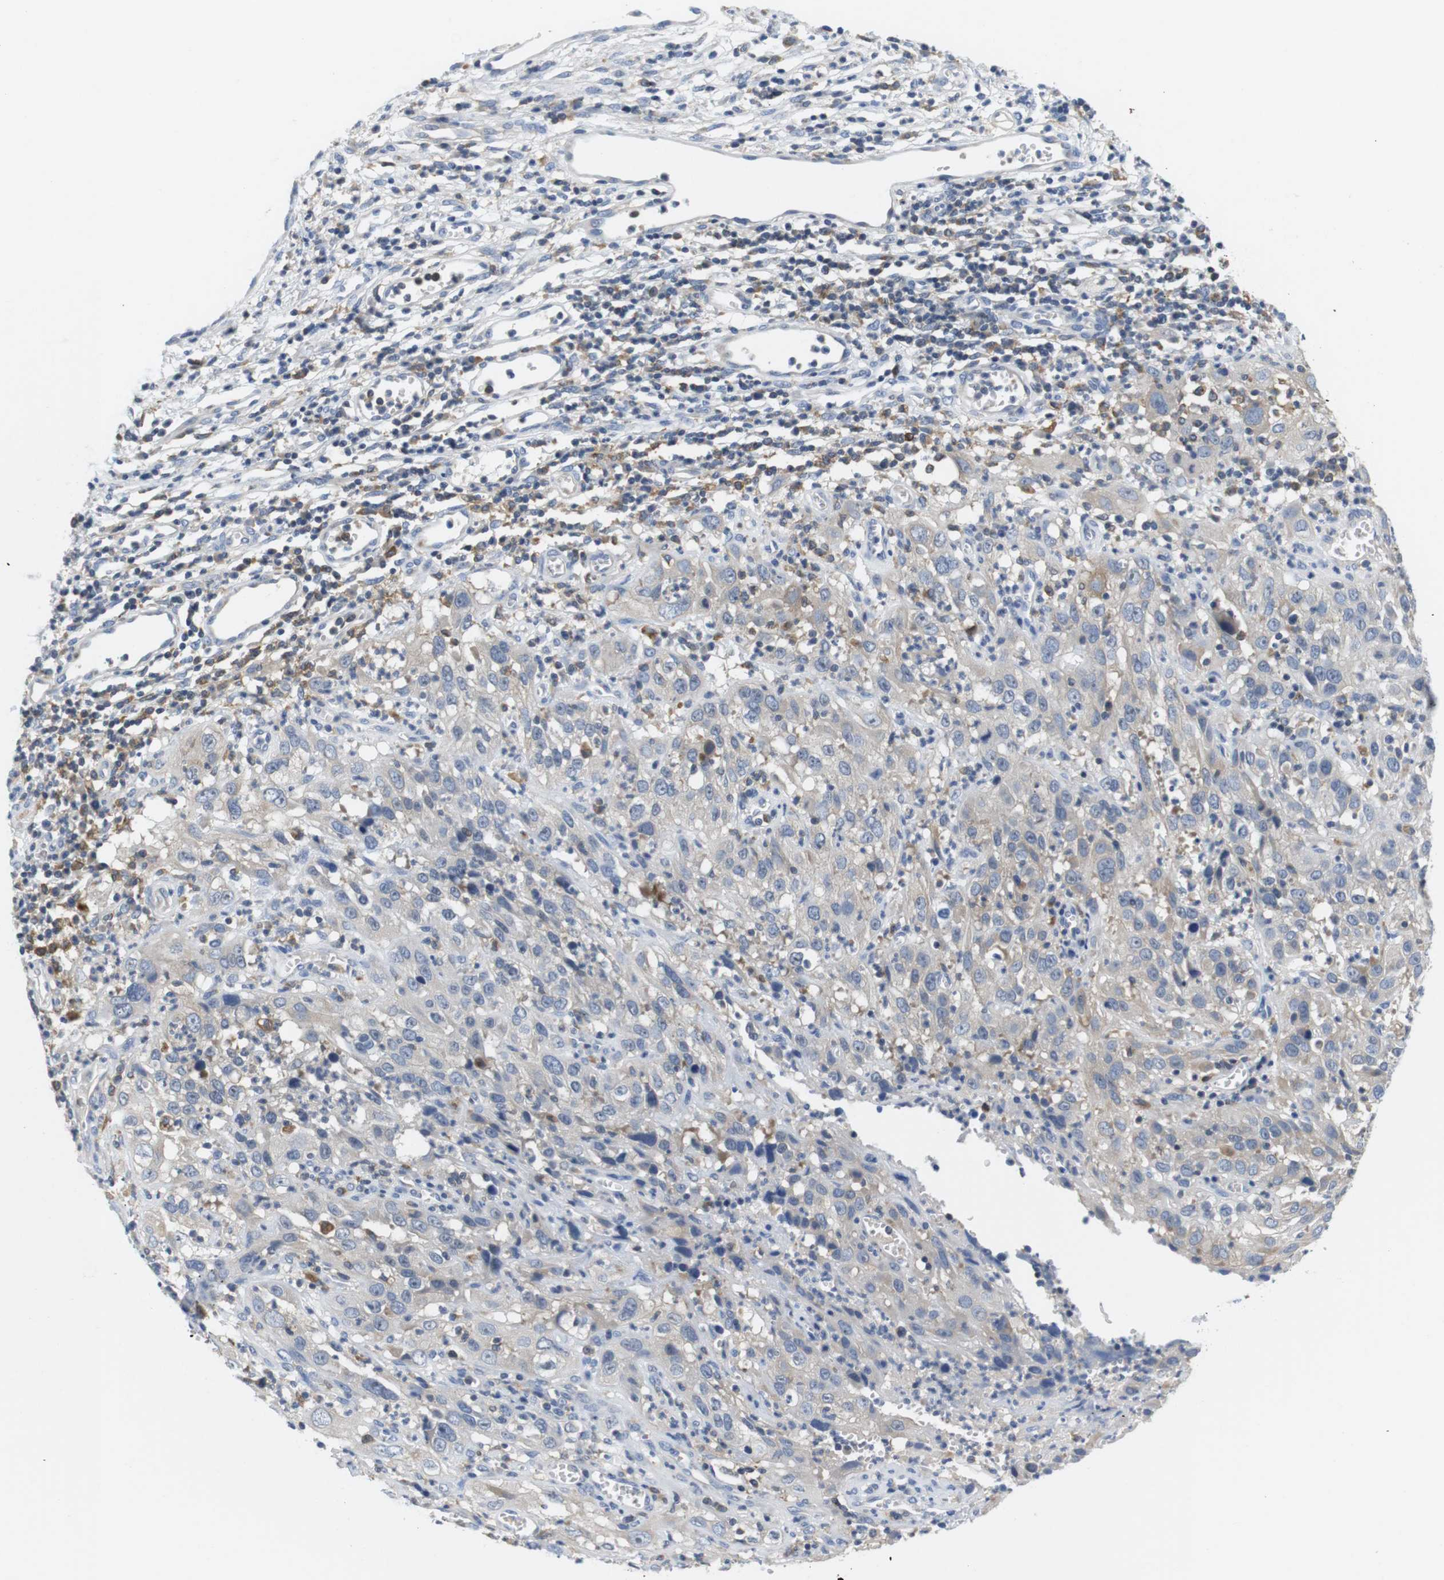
{"staining": {"intensity": "weak", "quantity": "25%-75%", "location": "cytoplasmic/membranous"}, "tissue": "cervical cancer", "cell_type": "Tumor cells", "image_type": "cancer", "snomed": [{"axis": "morphology", "description": "Squamous cell carcinoma, NOS"}, {"axis": "topography", "description": "Cervix"}], "caption": "A brown stain shows weak cytoplasmic/membranous expression of a protein in cervical squamous cell carcinoma tumor cells. The staining was performed using DAB (3,3'-diaminobenzidine), with brown indicating positive protein expression. Nuclei are stained blue with hematoxylin.", "gene": "CNGA2", "patient": {"sex": "female", "age": 32}}